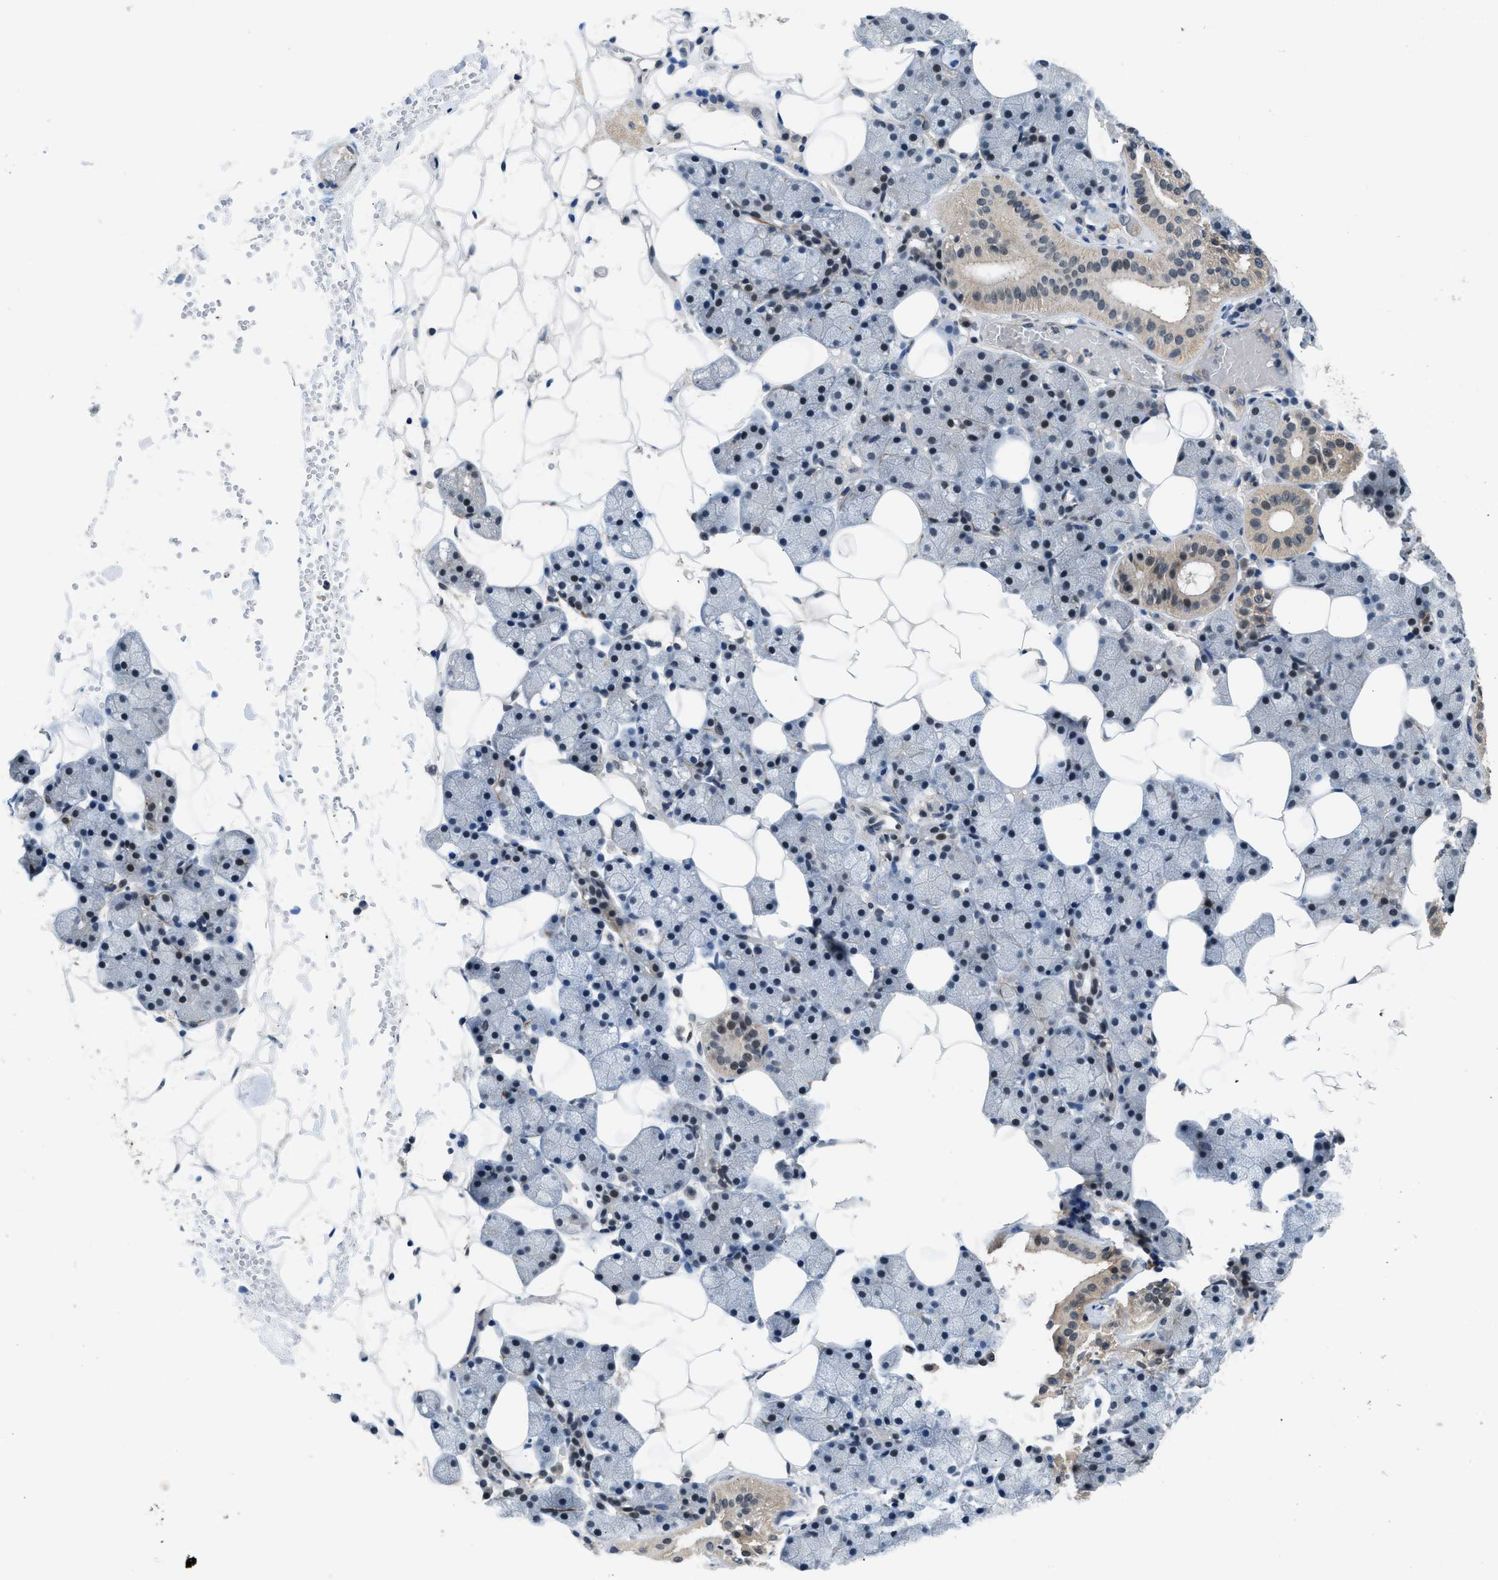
{"staining": {"intensity": "moderate", "quantity": "25%-75%", "location": "nuclear"}, "tissue": "salivary gland", "cell_type": "Glandular cells", "image_type": "normal", "snomed": [{"axis": "morphology", "description": "Normal tissue, NOS"}, {"axis": "topography", "description": "Salivary gland"}], "caption": "Glandular cells reveal moderate nuclear staining in approximately 25%-75% of cells in benign salivary gland.", "gene": "MTMR1", "patient": {"sex": "female", "age": 33}}